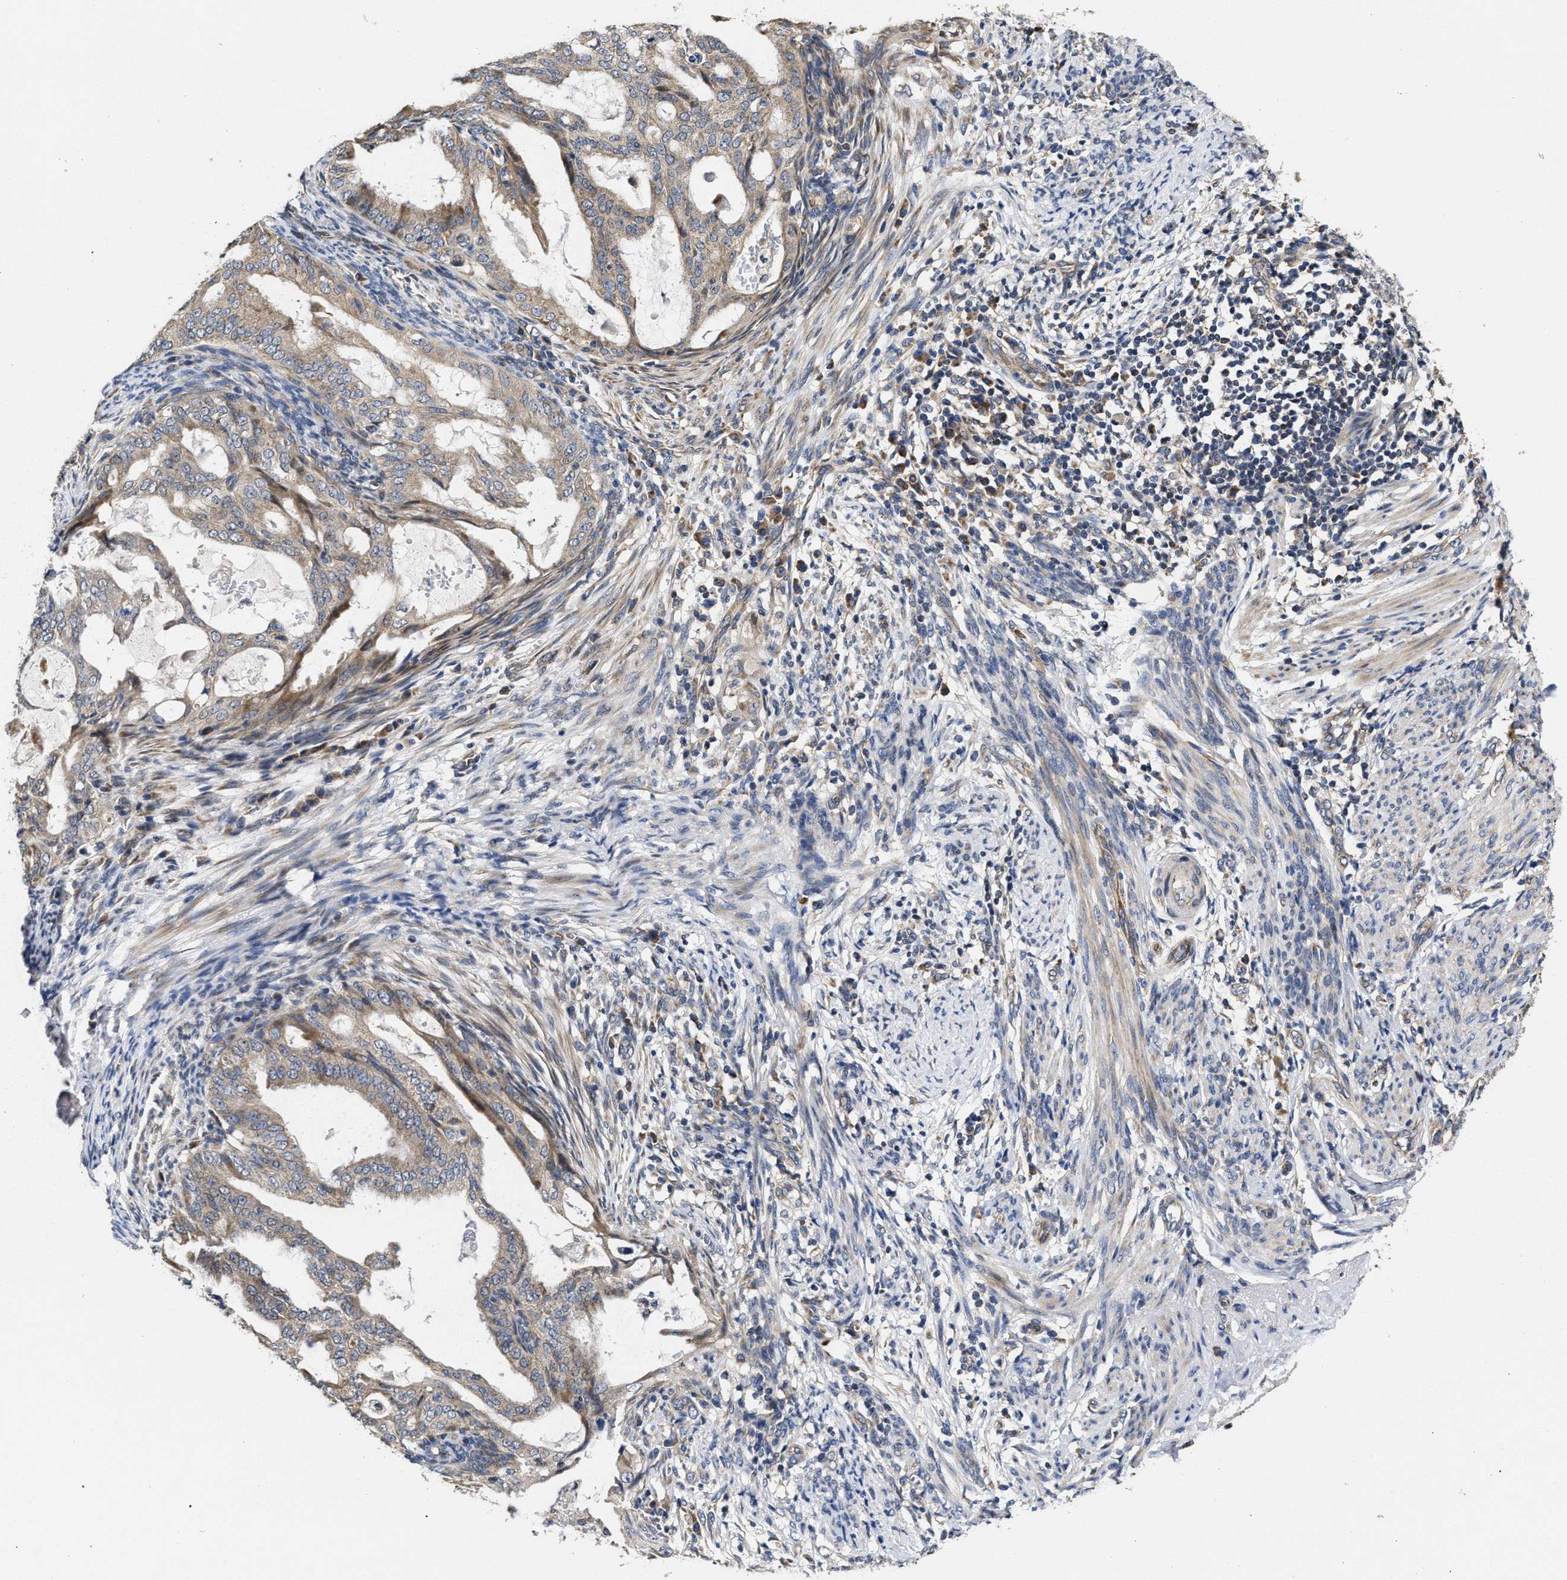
{"staining": {"intensity": "weak", "quantity": "25%-75%", "location": "cytoplasmic/membranous"}, "tissue": "endometrial cancer", "cell_type": "Tumor cells", "image_type": "cancer", "snomed": [{"axis": "morphology", "description": "Adenocarcinoma, NOS"}, {"axis": "topography", "description": "Endometrium"}], "caption": "The micrograph reveals a brown stain indicating the presence of a protein in the cytoplasmic/membranous of tumor cells in endometrial cancer (adenocarcinoma).", "gene": "TRAF6", "patient": {"sex": "female", "age": 58}}